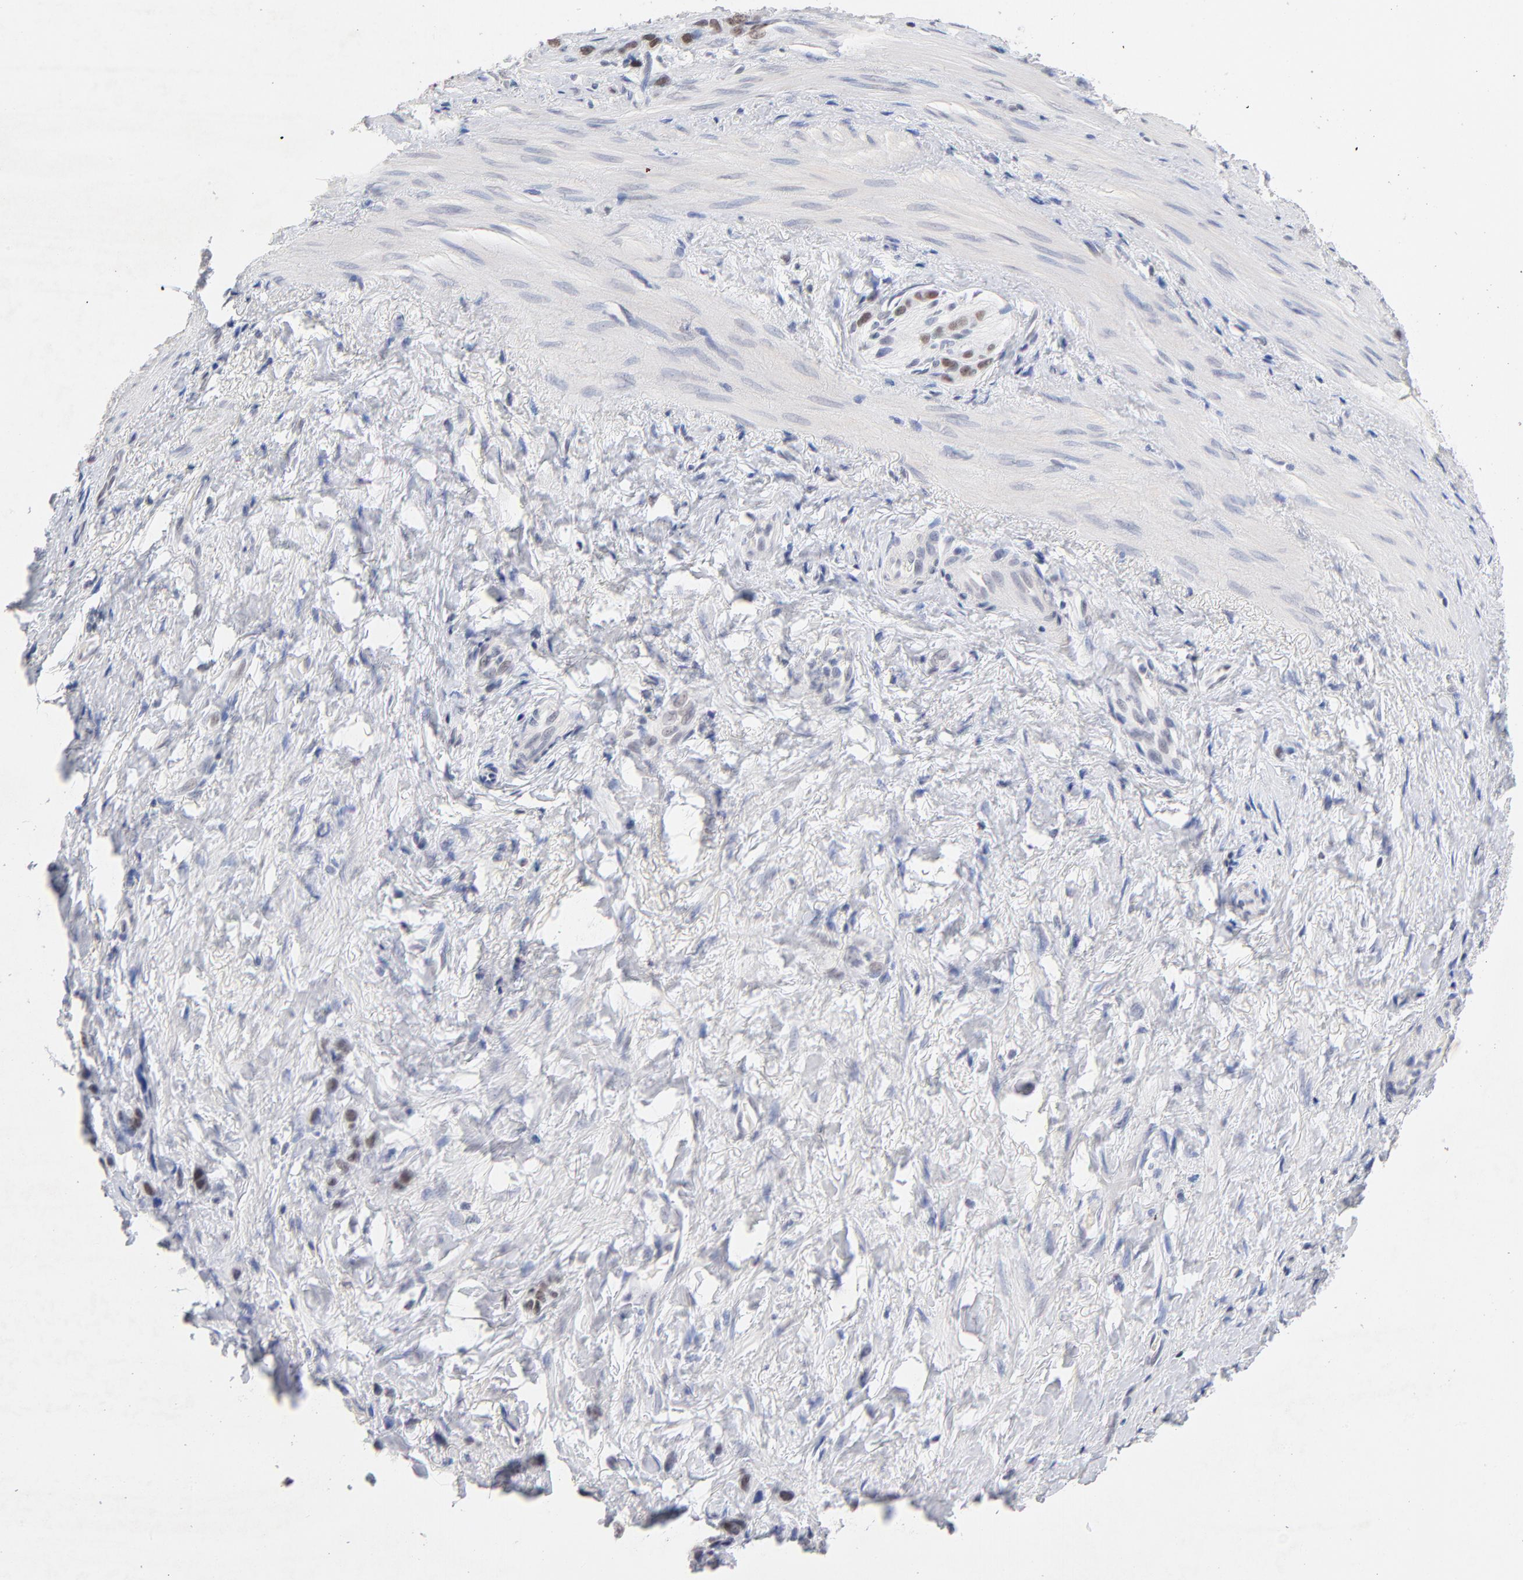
{"staining": {"intensity": "weak", "quantity": "25%-75%", "location": "nuclear"}, "tissue": "stomach cancer", "cell_type": "Tumor cells", "image_type": "cancer", "snomed": [{"axis": "morphology", "description": "Normal tissue, NOS"}, {"axis": "morphology", "description": "Adenocarcinoma, NOS"}, {"axis": "morphology", "description": "Adenocarcinoma, High grade"}, {"axis": "topography", "description": "Stomach, upper"}, {"axis": "topography", "description": "Stomach"}], "caption": "Human stomach adenocarcinoma (high-grade) stained with a brown dye shows weak nuclear positive staining in about 25%-75% of tumor cells.", "gene": "ORC2", "patient": {"sex": "female", "age": 65}}